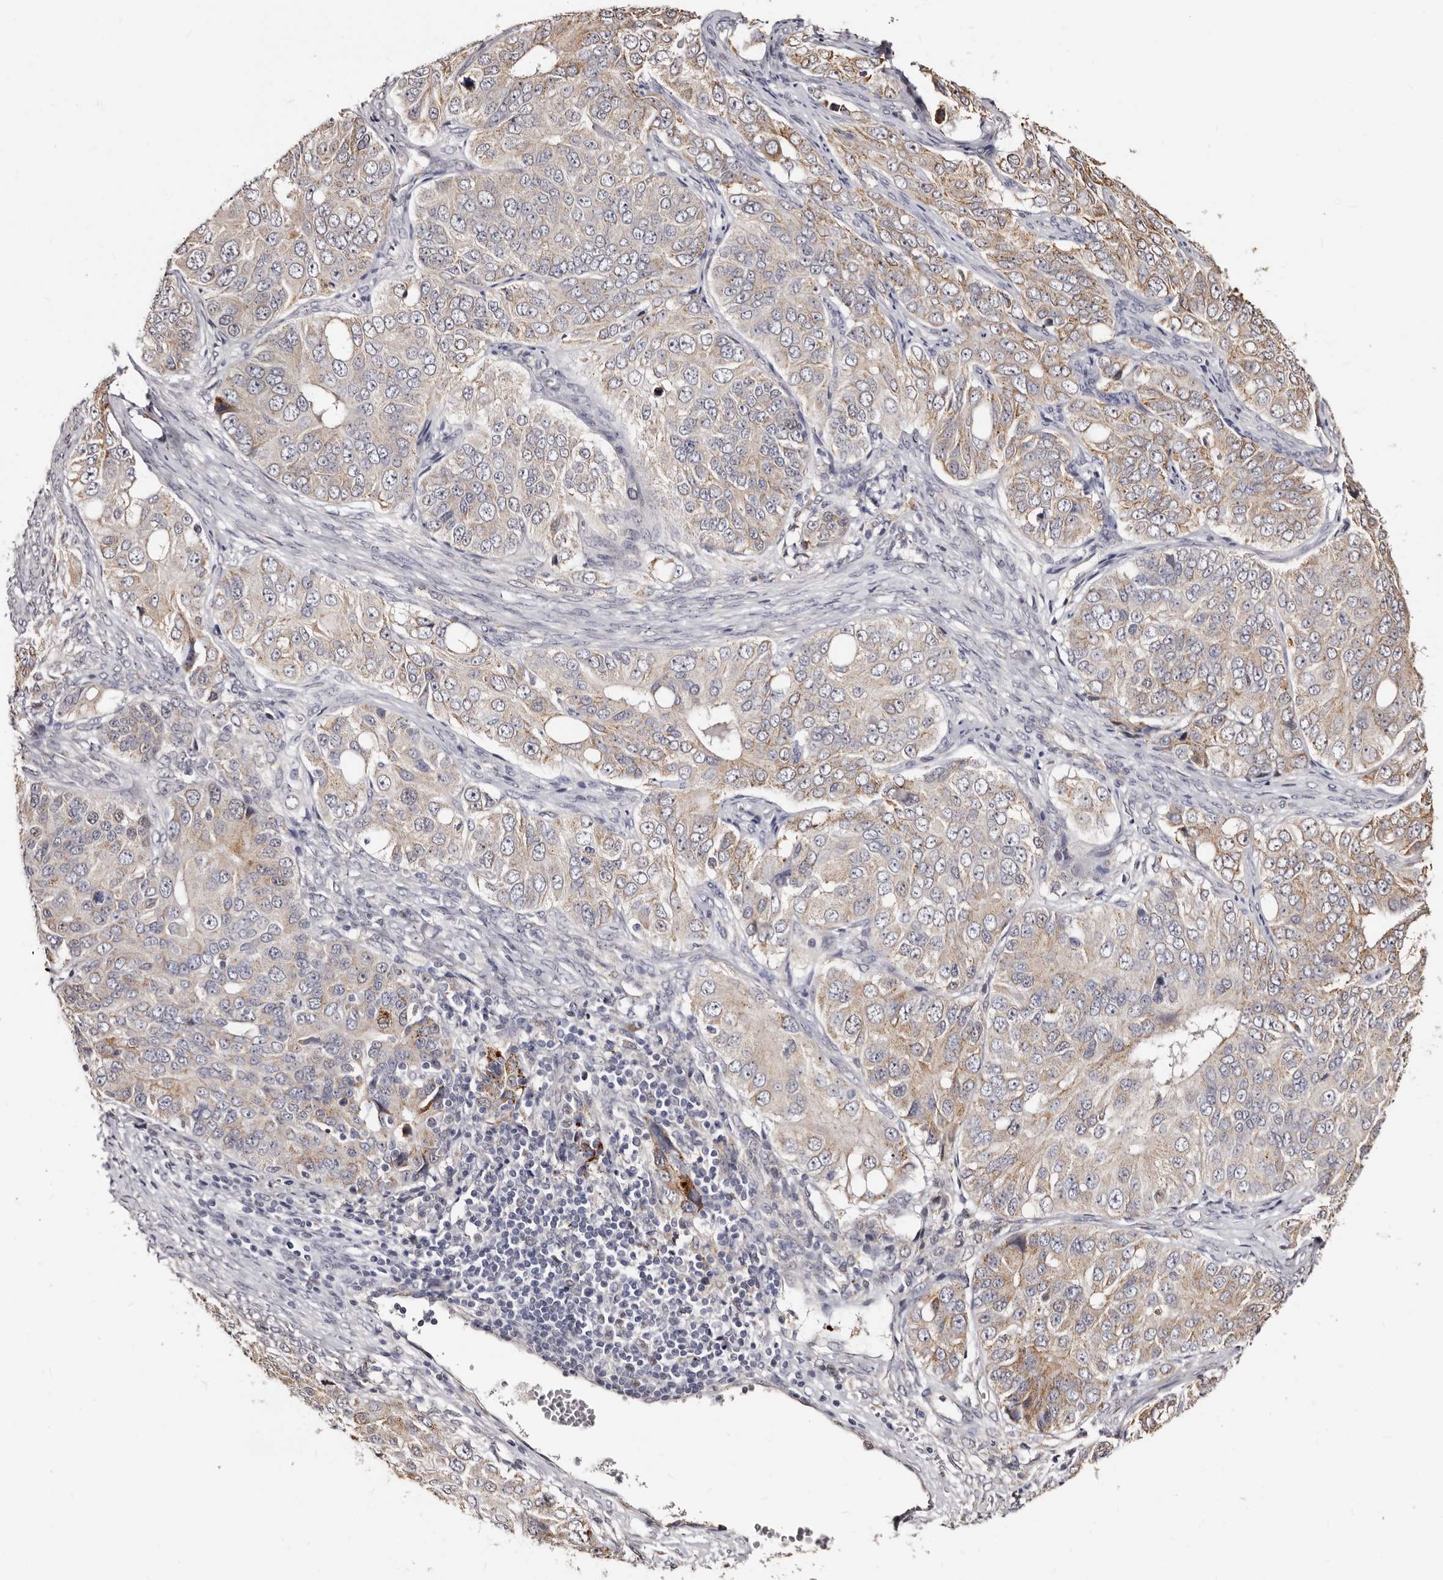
{"staining": {"intensity": "weak", "quantity": "25%-75%", "location": "cytoplasmic/membranous"}, "tissue": "ovarian cancer", "cell_type": "Tumor cells", "image_type": "cancer", "snomed": [{"axis": "morphology", "description": "Carcinoma, endometroid"}, {"axis": "topography", "description": "Ovary"}], "caption": "Endometroid carcinoma (ovarian) stained for a protein (brown) shows weak cytoplasmic/membranous positive expression in approximately 25%-75% of tumor cells.", "gene": "PTAFR", "patient": {"sex": "female", "age": 51}}